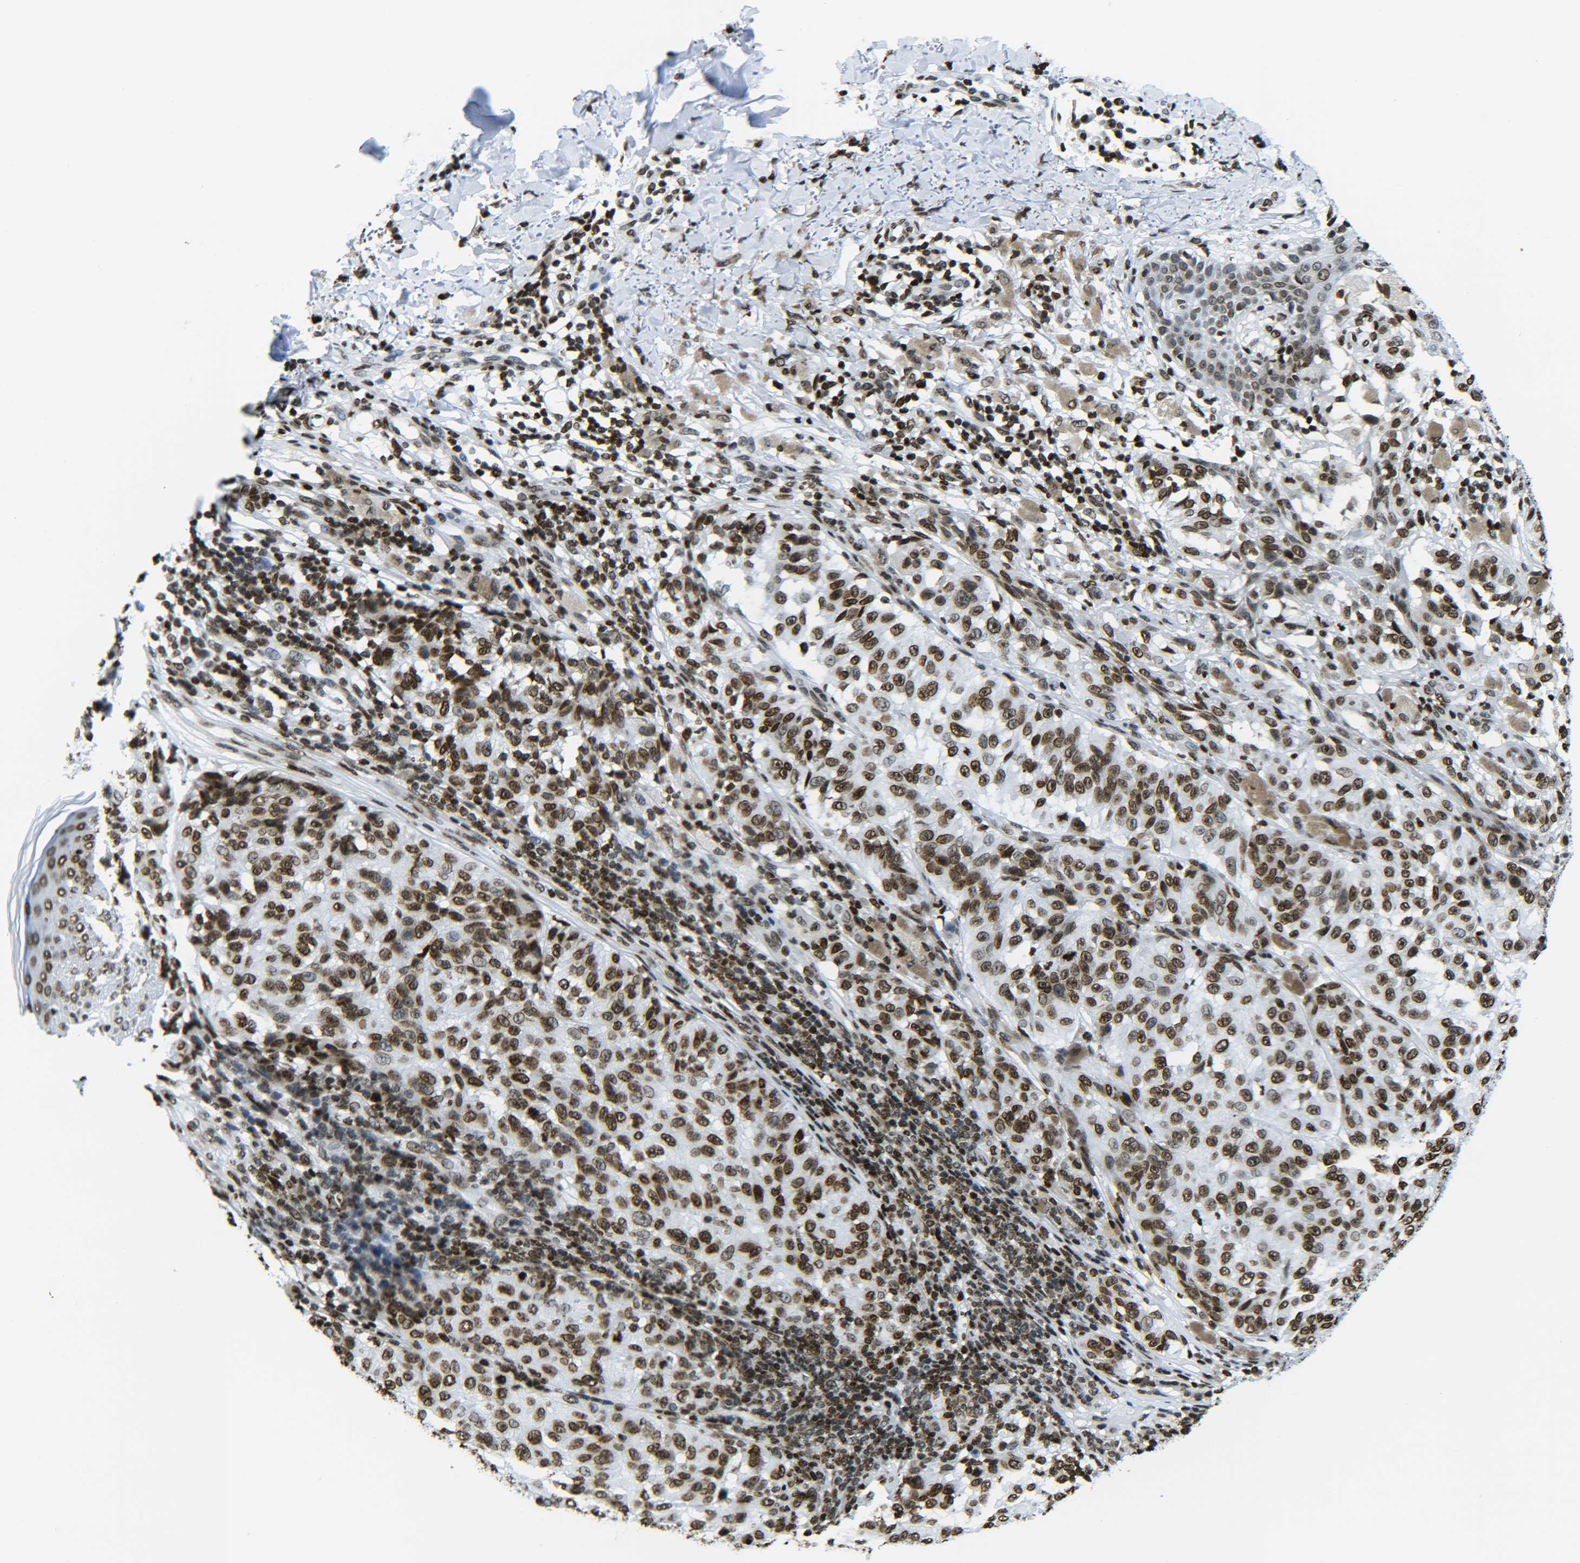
{"staining": {"intensity": "moderate", "quantity": ">75%", "location": "nuclear"}, "tissue": "melanoma", "cell_type": "Tumor cells", "image_type": "cancer", "snomed": [{"axis": "morphology", "description": "Malignant melanoma, NOS"}, {"axis": "topography", "description": "Skin"}], "caption": "DAB (3,3'-diaminobenzidine) immunohistochemical staining of human malignant melanoma displays moderate nuclear protein expression in about >75% of tumor cells.", "gene": "H2AX", "patient": {"sex": "female", "age": 46}}